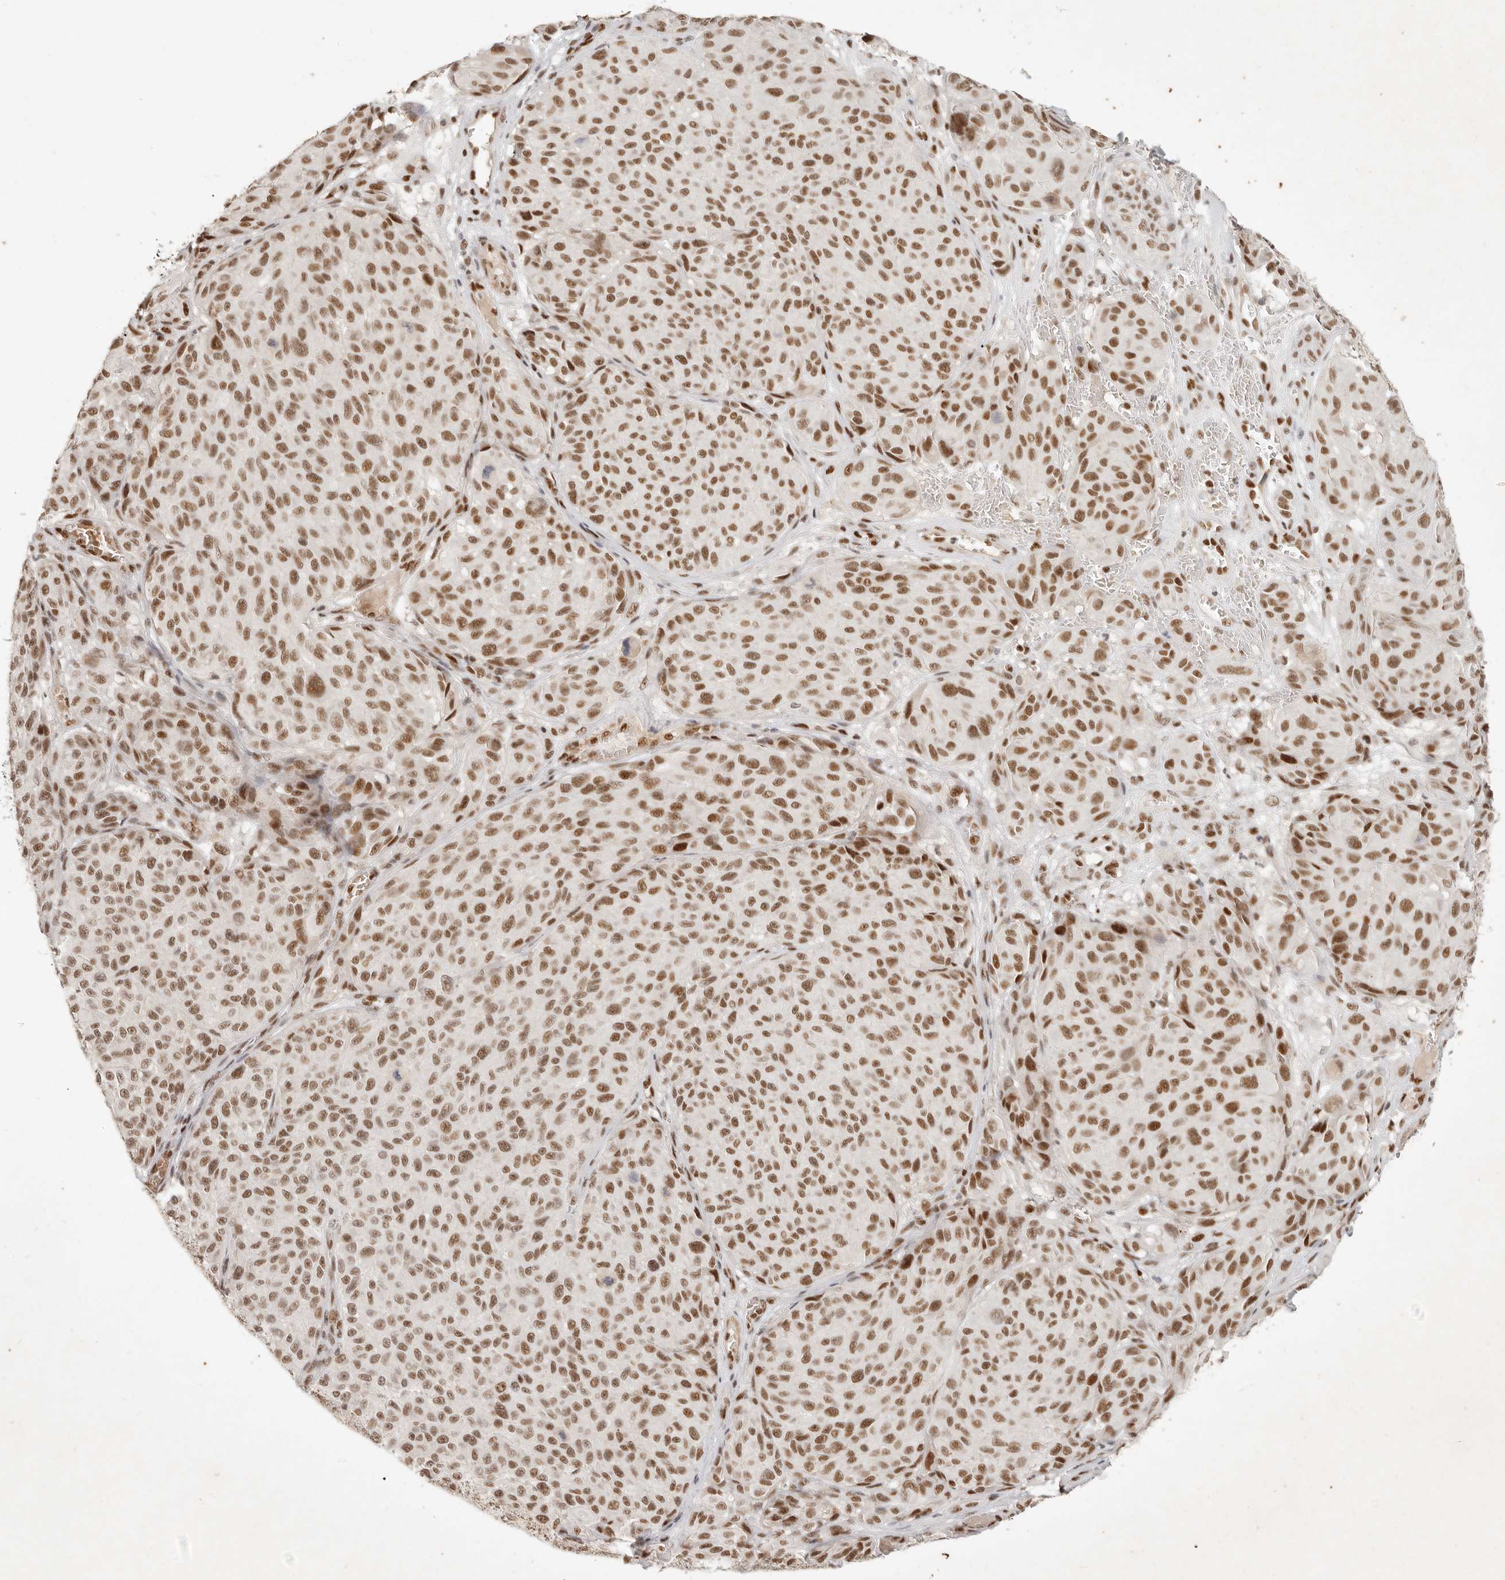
{"staining": {"intensity": "moderate", "quantity": ">75%", "location": "nuclear"}, "tissue": "melanoma", "cell_type": "Tumor cells", "image_type": "cancer", "snomed": [{"axis": "morphology", "description": "Malignant melanoma, NOS"}, {"axis": "topography", "description": "Skin"}], "caption": "Moderate nuclear expression is identified in approximately >75% of tumor cells in melanoma.", "gene": "GABPA", "patient": {"sex": "male", "age": 83}}